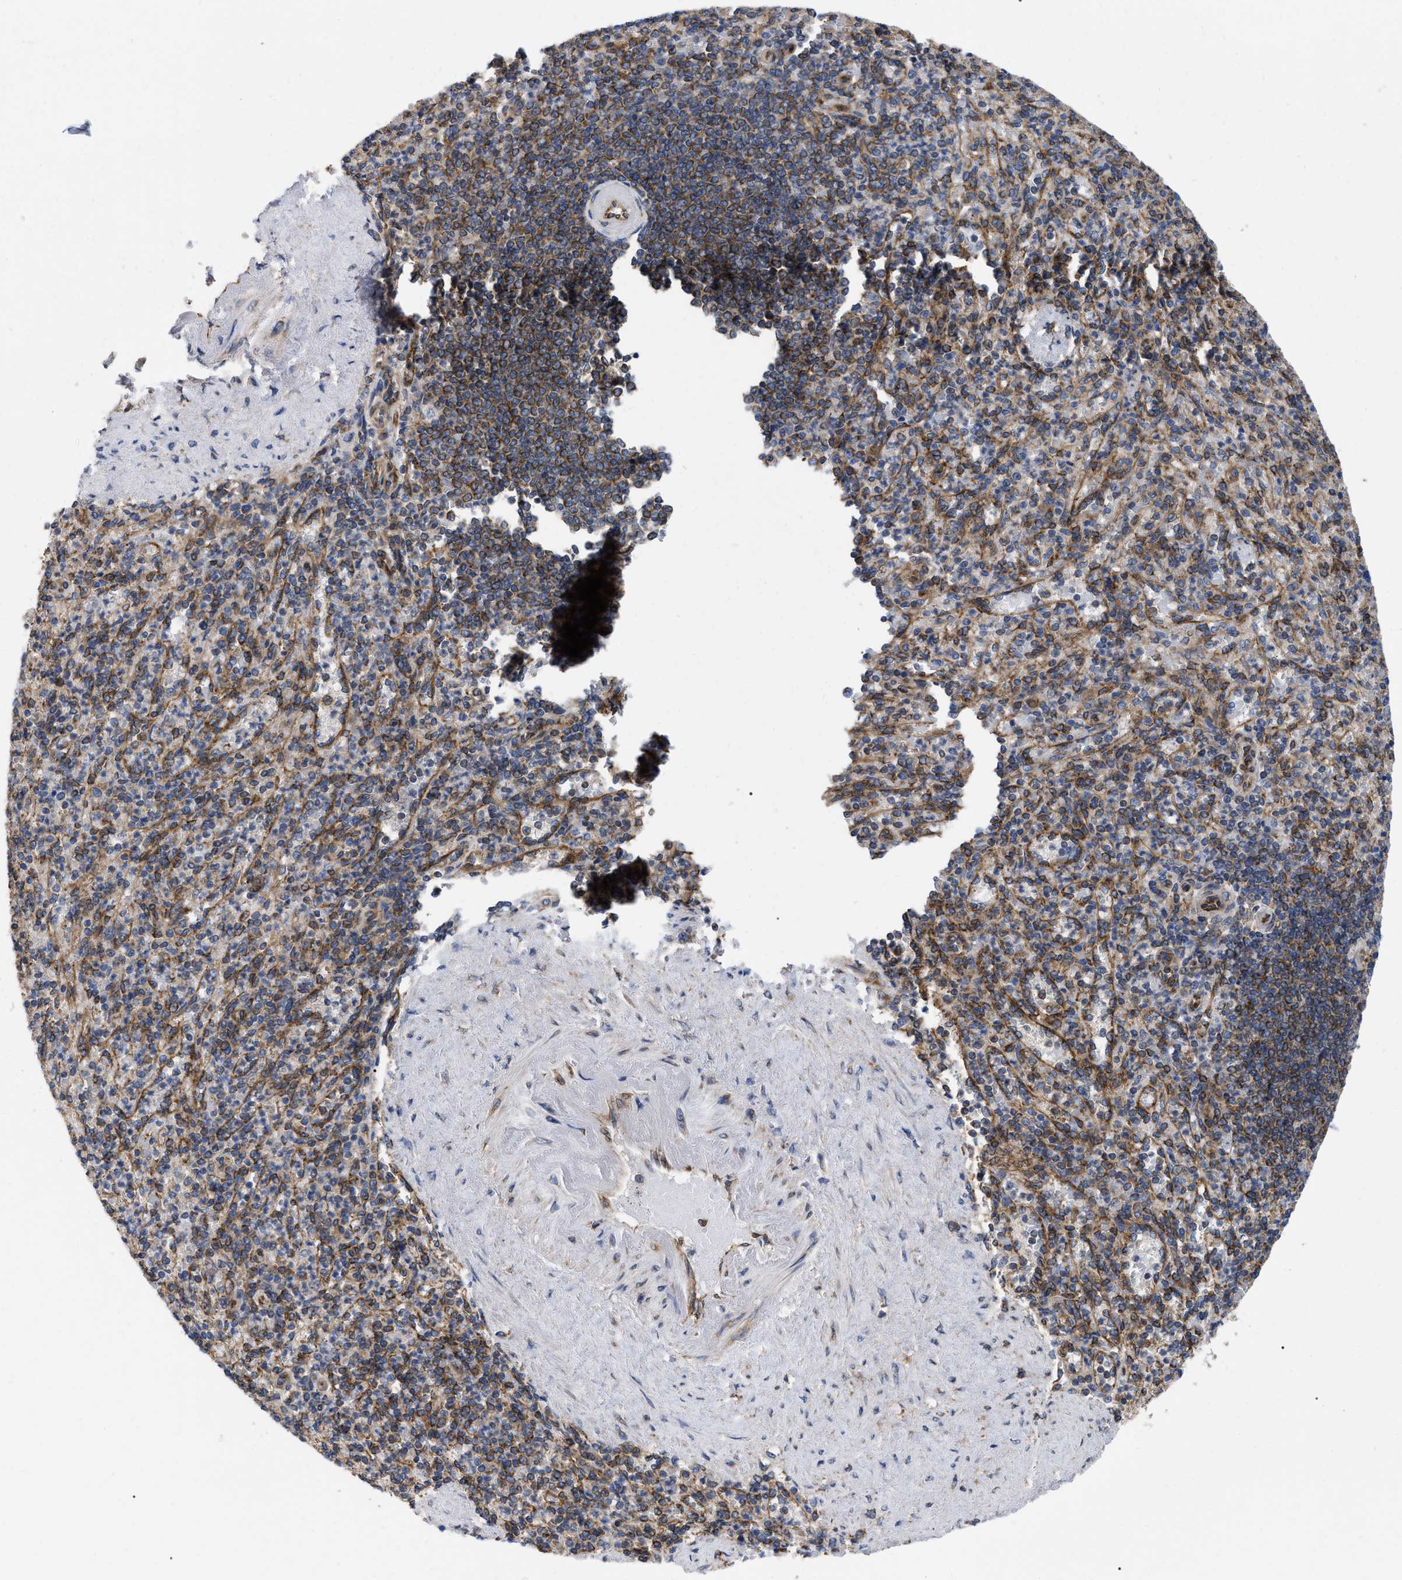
{"staining": {"intensity": "moderate", "quantity": ">75%", "location": "cytoplasmic/membranous"}, "tissue": "spleen", "cell_type": "Cells in red pulp", "image_type": "normal", "snomed": [{"axis": "morphology", "description": "Normal tissue, NOS"}, {"axis": "topography", "description": "Spleen"}], "caption": "Immunohistochemical staining of benign human spleen demonstrates moderate cytoplasmic/membranous protein positivity in approximately >75% of cells in red pulp.", "gene": "FAM120A", "patient": {"sex": "female", "age": 74}}